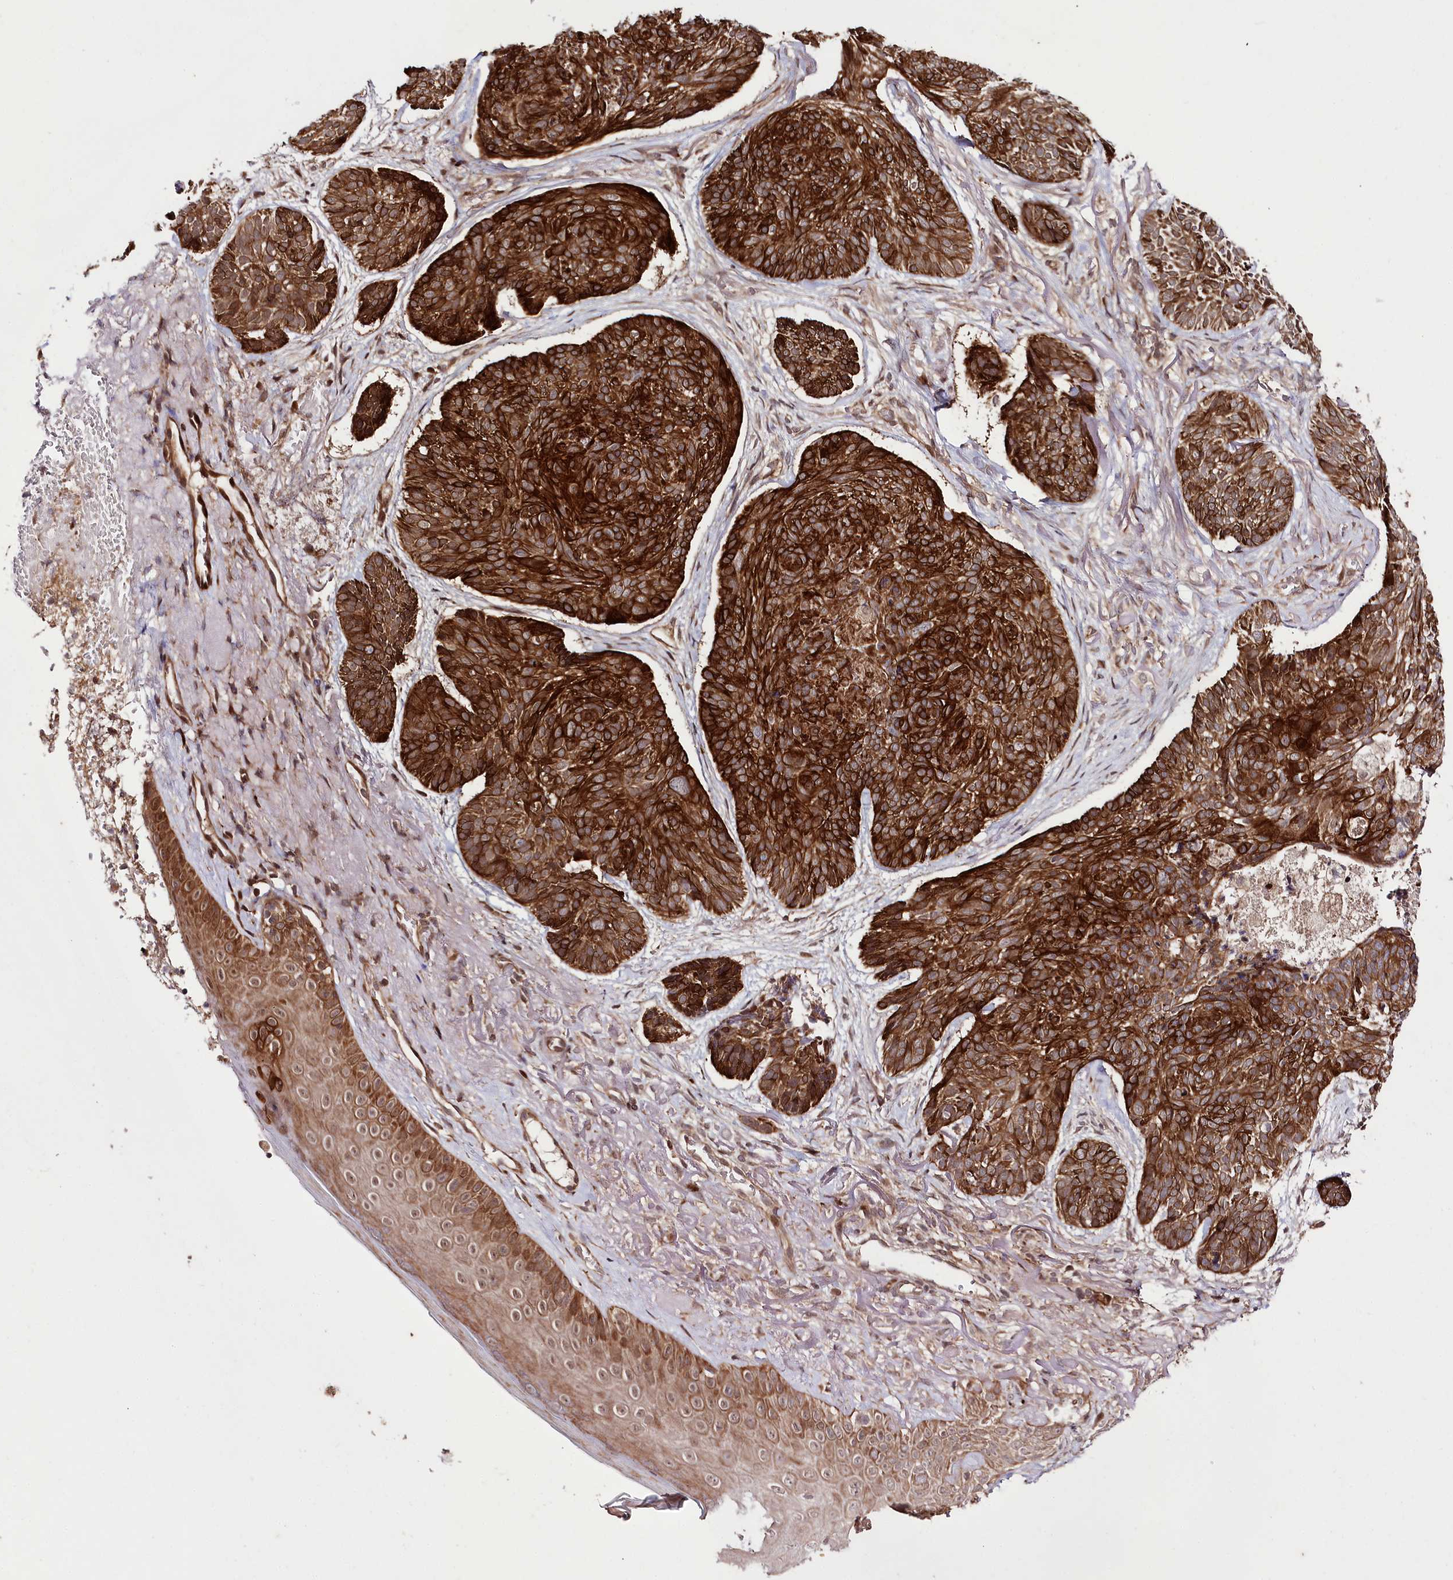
{"staining": {"intensity": "strong", "quantity": ">75%", "location": "cytoplasmic/membranous"}, "tissue": "skin cancer", "cell_type": "Tumor cells", "image_type": "cancer", "snomed": [{"axis": "morphology", "description": "Normal tissue, NOS"}, {"axis": "morphology", "description": "Basal cell carcinoma"}, {"axis": "topography", "description": "Skin"}], "caption": "Strong cytoplasmic/membranous positivity for a protein is appreciated in approximately >75% of tumor cells of basal cell carcinoma (skin) using immunohistochemistry.", "gene": "PHLDB1", "patient": {"sex": "male", "age": 66}}